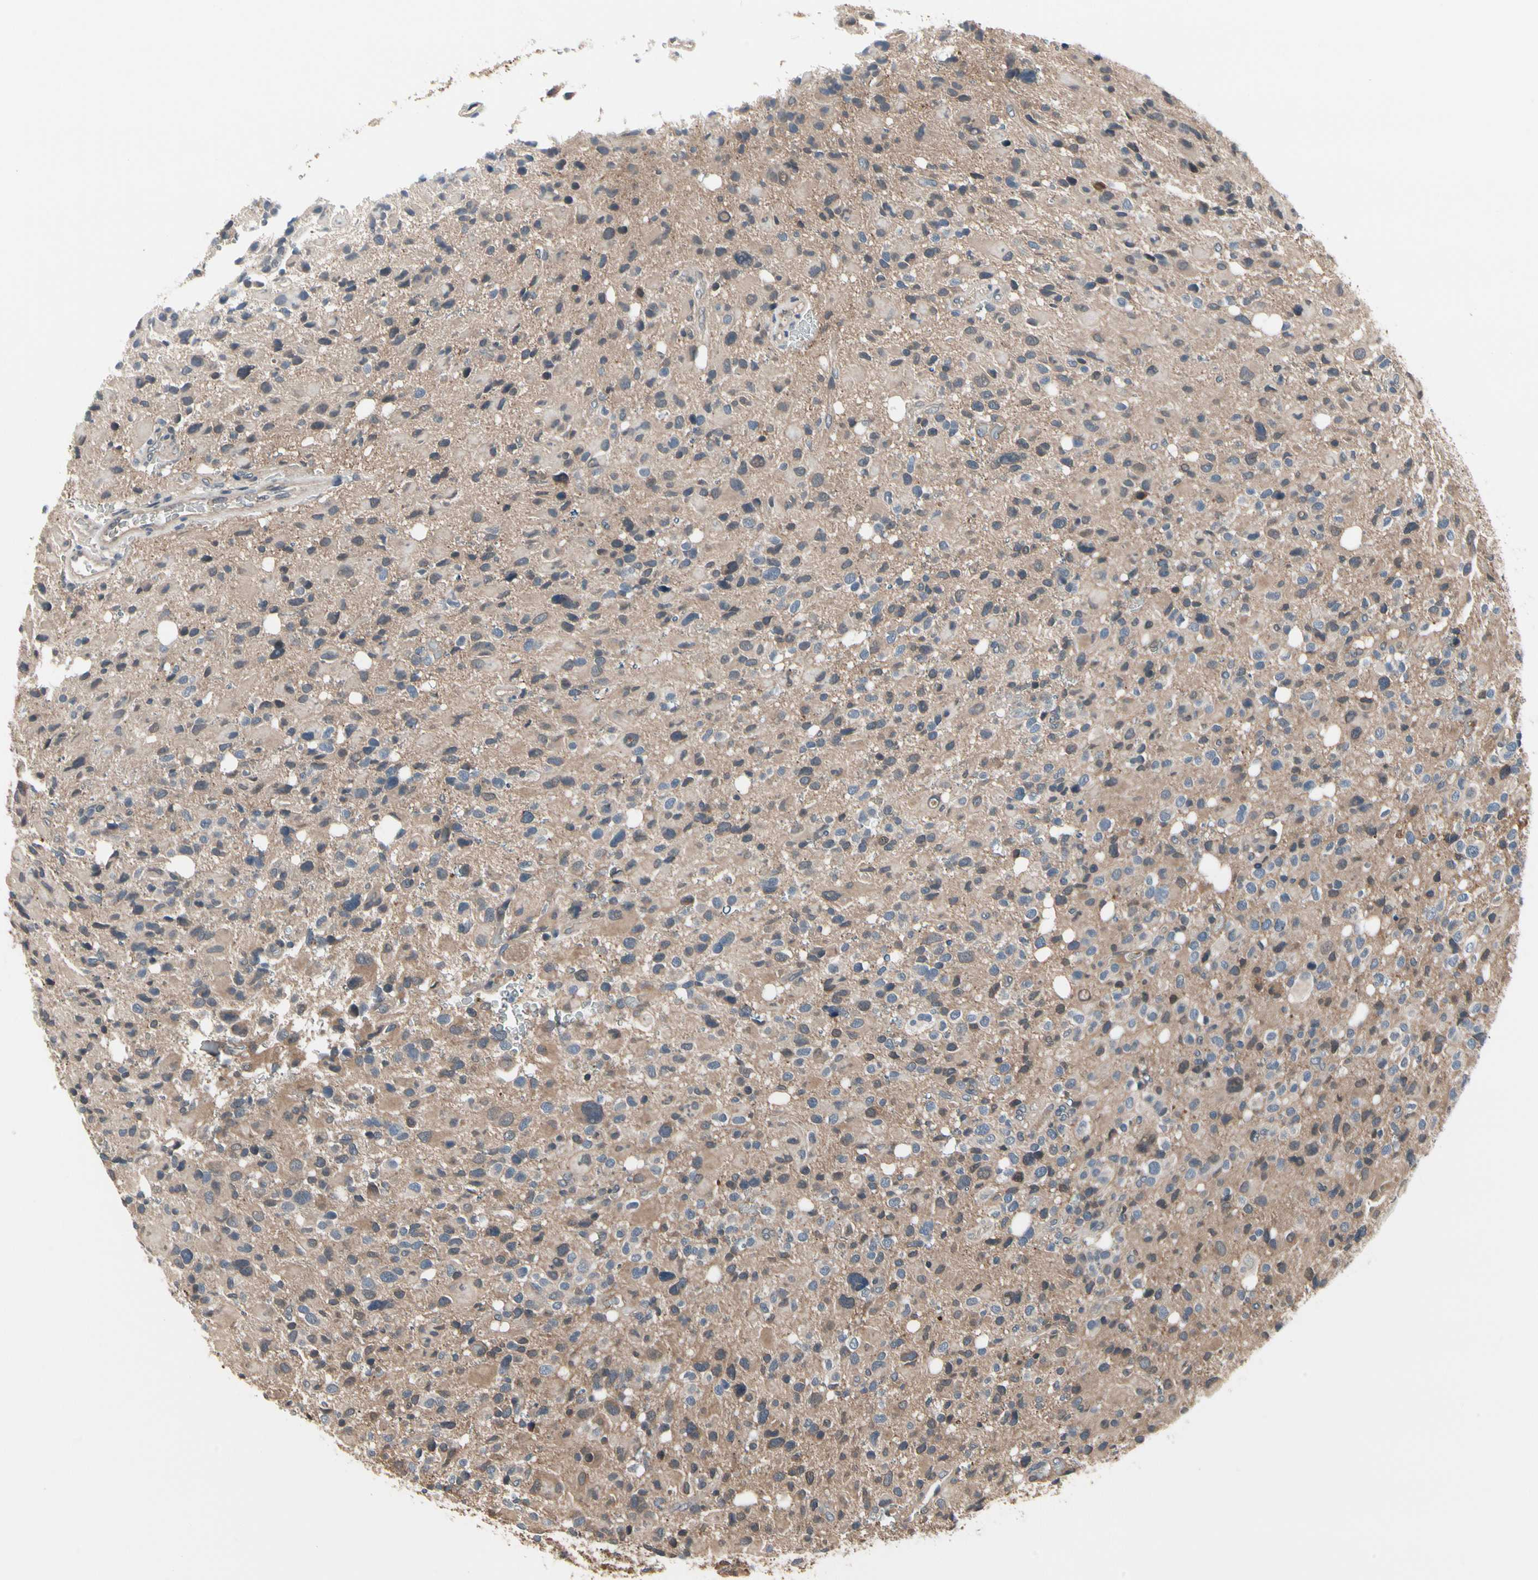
{"staining": {"intensity": "weak", "quantity": "<25%", "location": "cytoplasmic/membranous"}, "tissue": "glioma", "cell_type": "Tumor cells", "image_type": "cancer", "snomed": [{"axis": "morphology", "description": "Glioma, malignant, High grade"}, {"axis": "topography", "description": "Brain"}], "caption": "High-grade glioma (malignant) was stained to show a protein in brown. There is no significant positivity in tumor cells.", "gene": "PRDX6", "patient": {"sex": "male", "age": 48}}